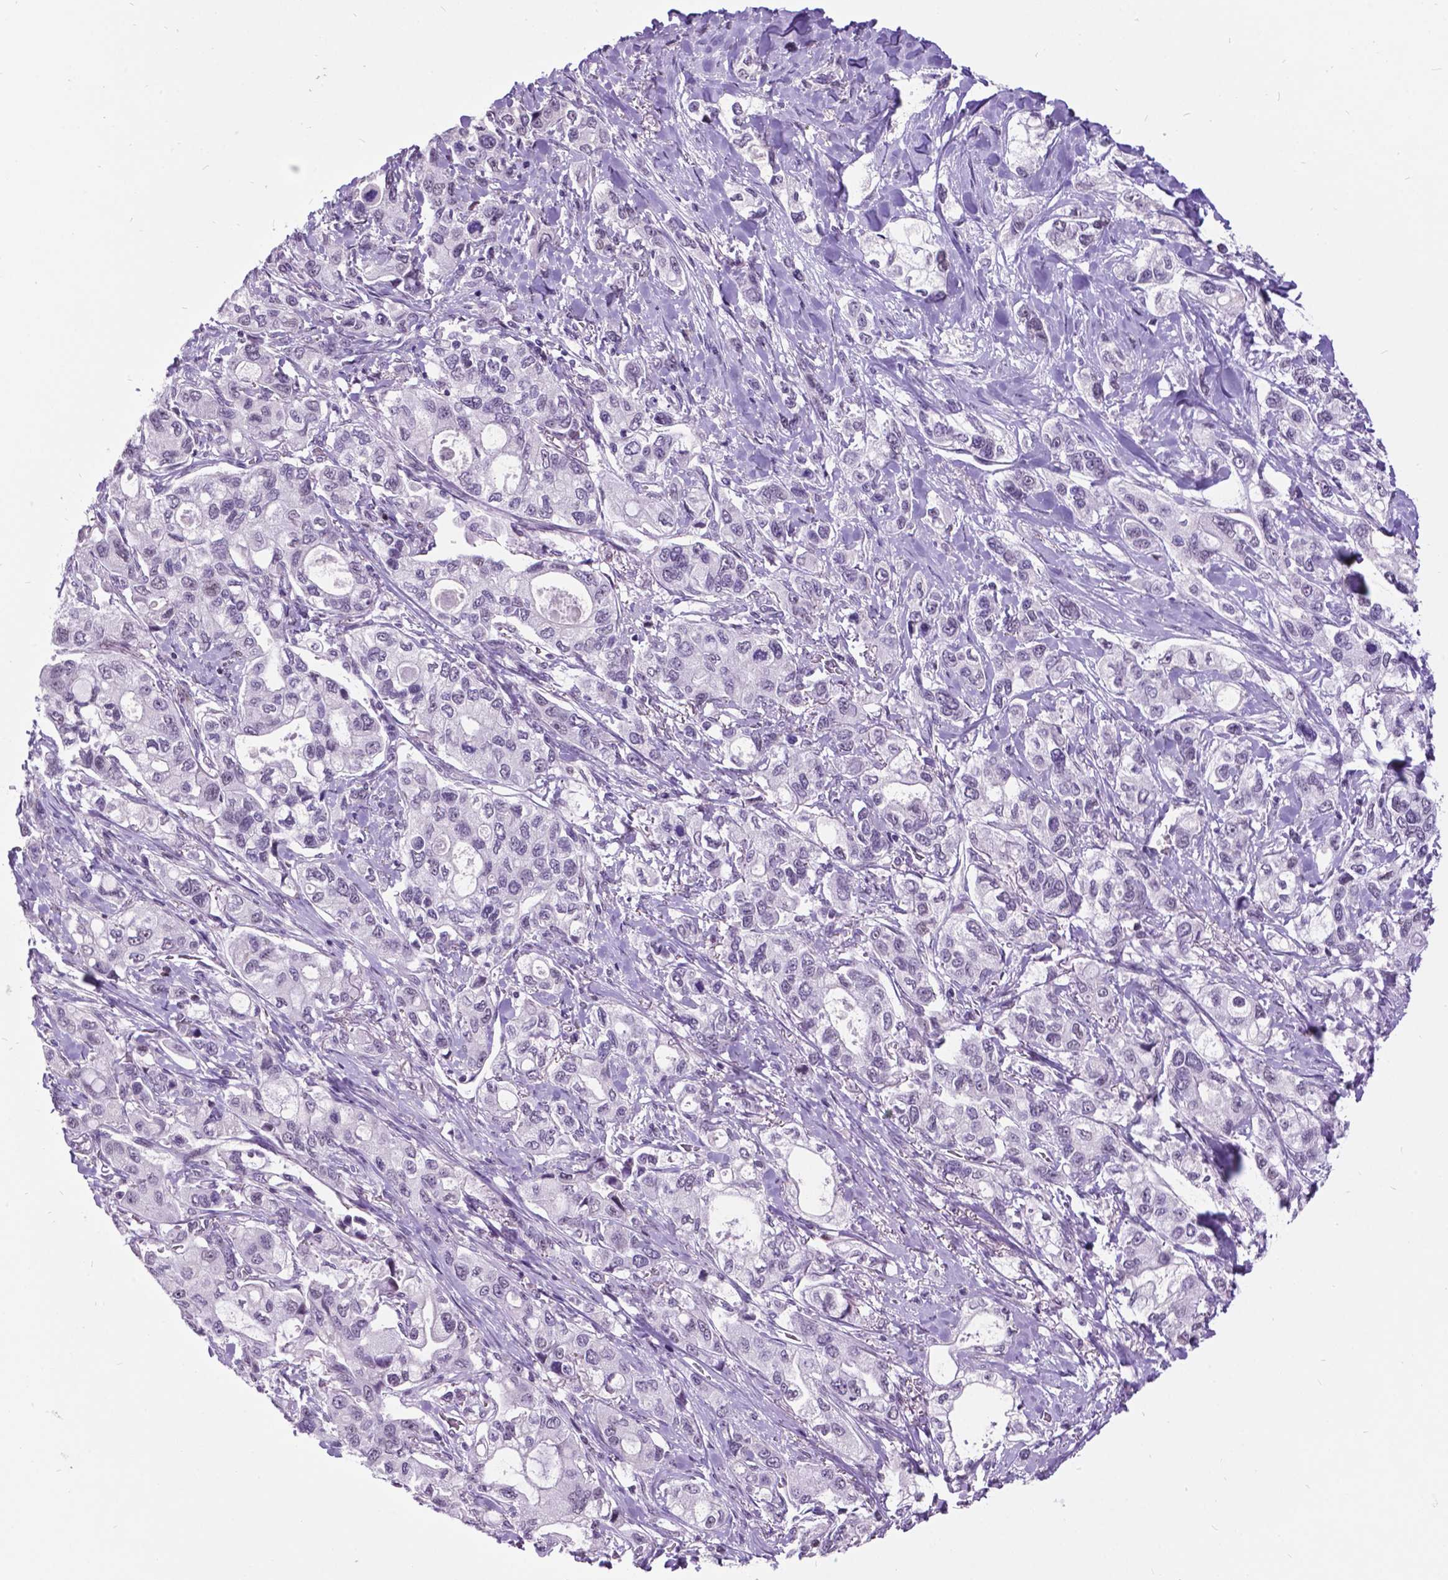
{"staining": {"intensity": "negative", "quantity": "none", "location": "none"}, "tissue": "stomach cancer", "cell_type": "Tumor cells", "image_type": "cancer", "snomed": [{"axis": "morphology", "description": "Adenocarcinoma, NOS"}, {"axis": "topography", "description": "Stomach"}], "caption": "Tumor cells are negative for protein expression in human adenocarcinoma (stomach).", "gene": "DPF3", "patient": {"sex": "male", "age": 63}}